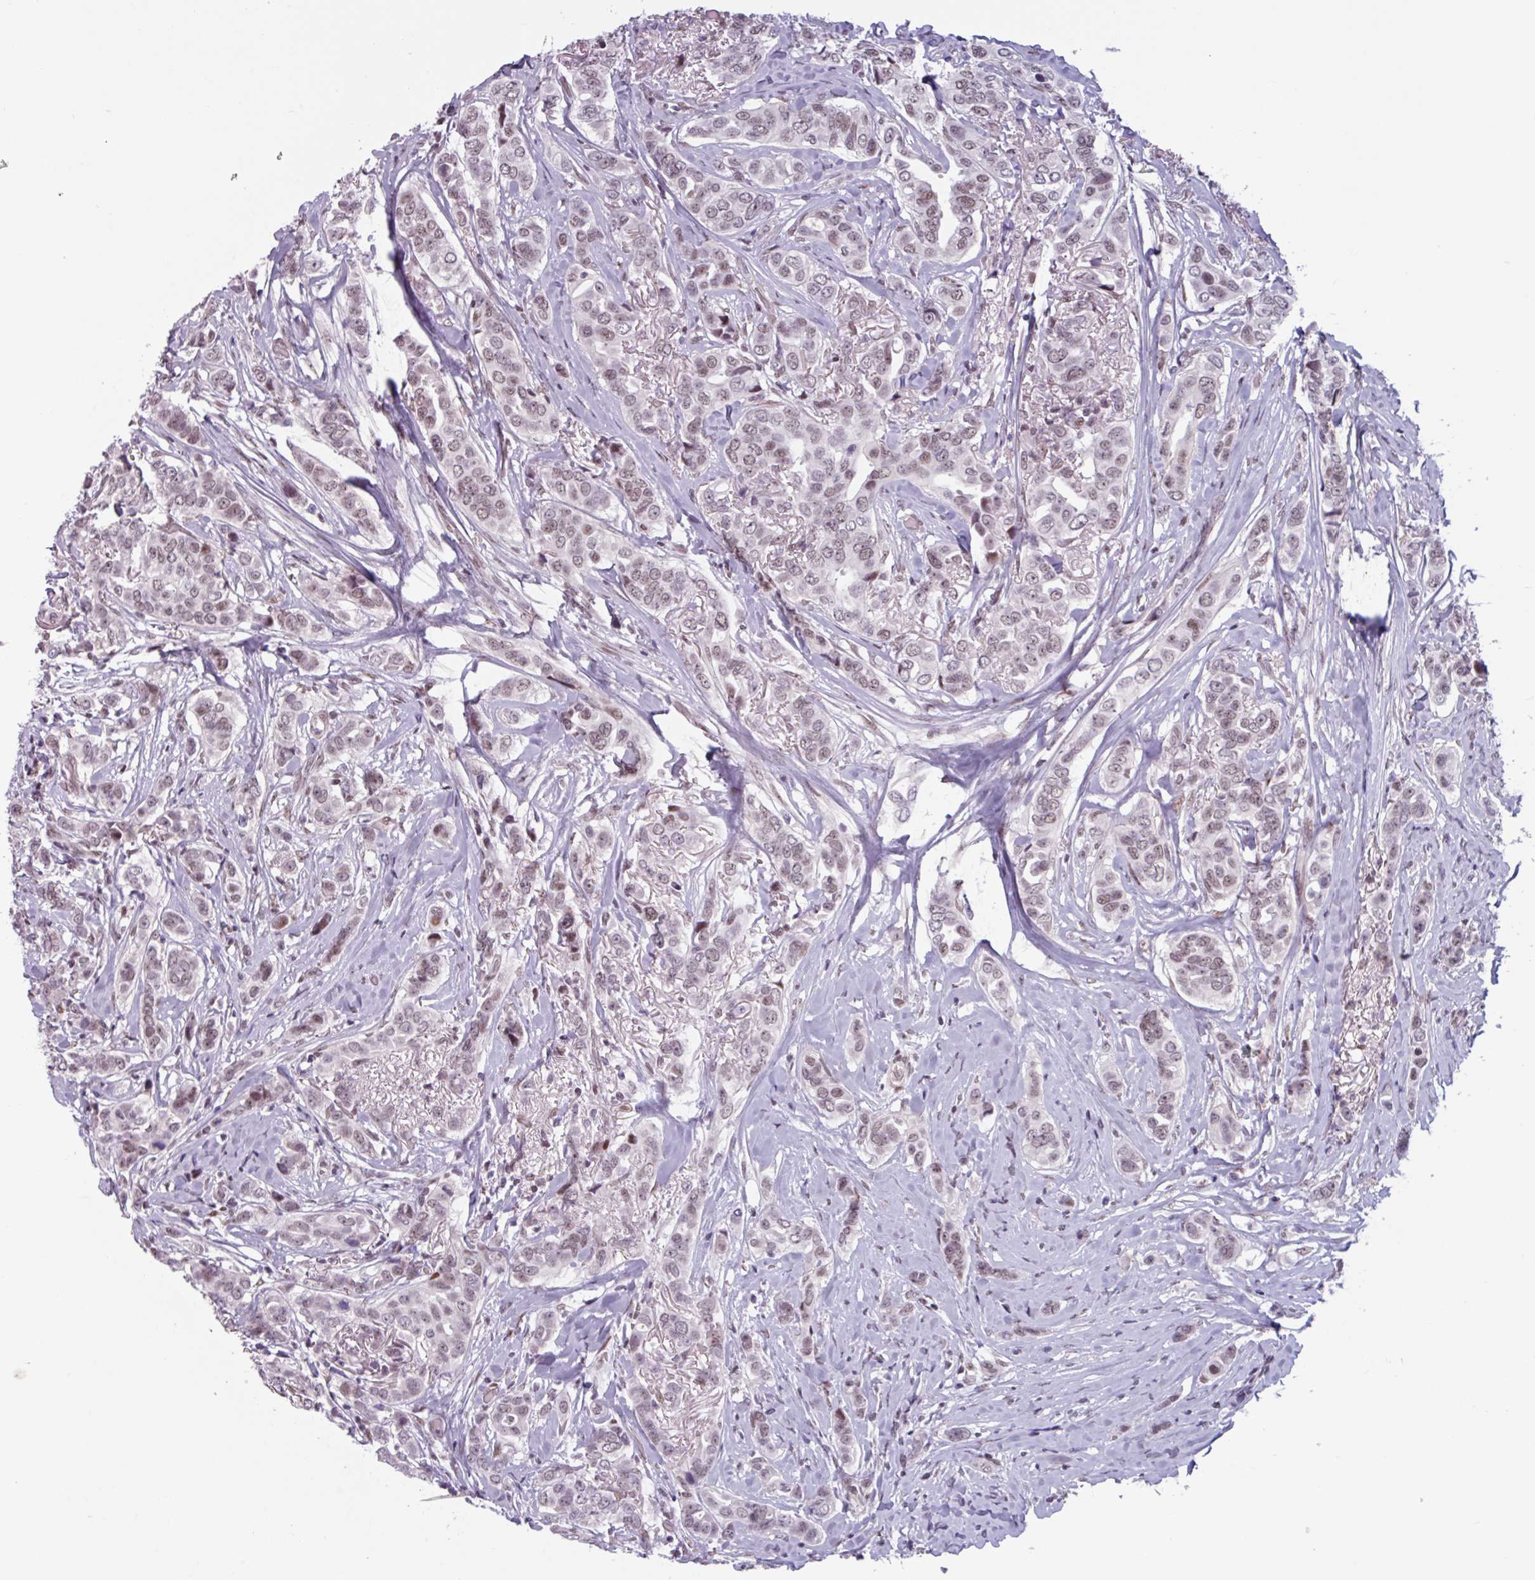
{"staining": {"intensity": "weak", "quantity": ">75%", "location": "nuclear"}, "tissue": "breast cancer", "cell_type": "Tumor cells", "image_type": "cancer", "snomed": [{"axis": "morphology", "description": "Lobular carcinoma"}, {"axis": "topography", "description": "Breast"}], "caption": "Protein expression by IHC demonstrates weak nuclear expression in about >75% of tumor cells in breast lobular carcinoma.", "gene": "ZNF575", "patient": {"sex": "female", "age": 51}}